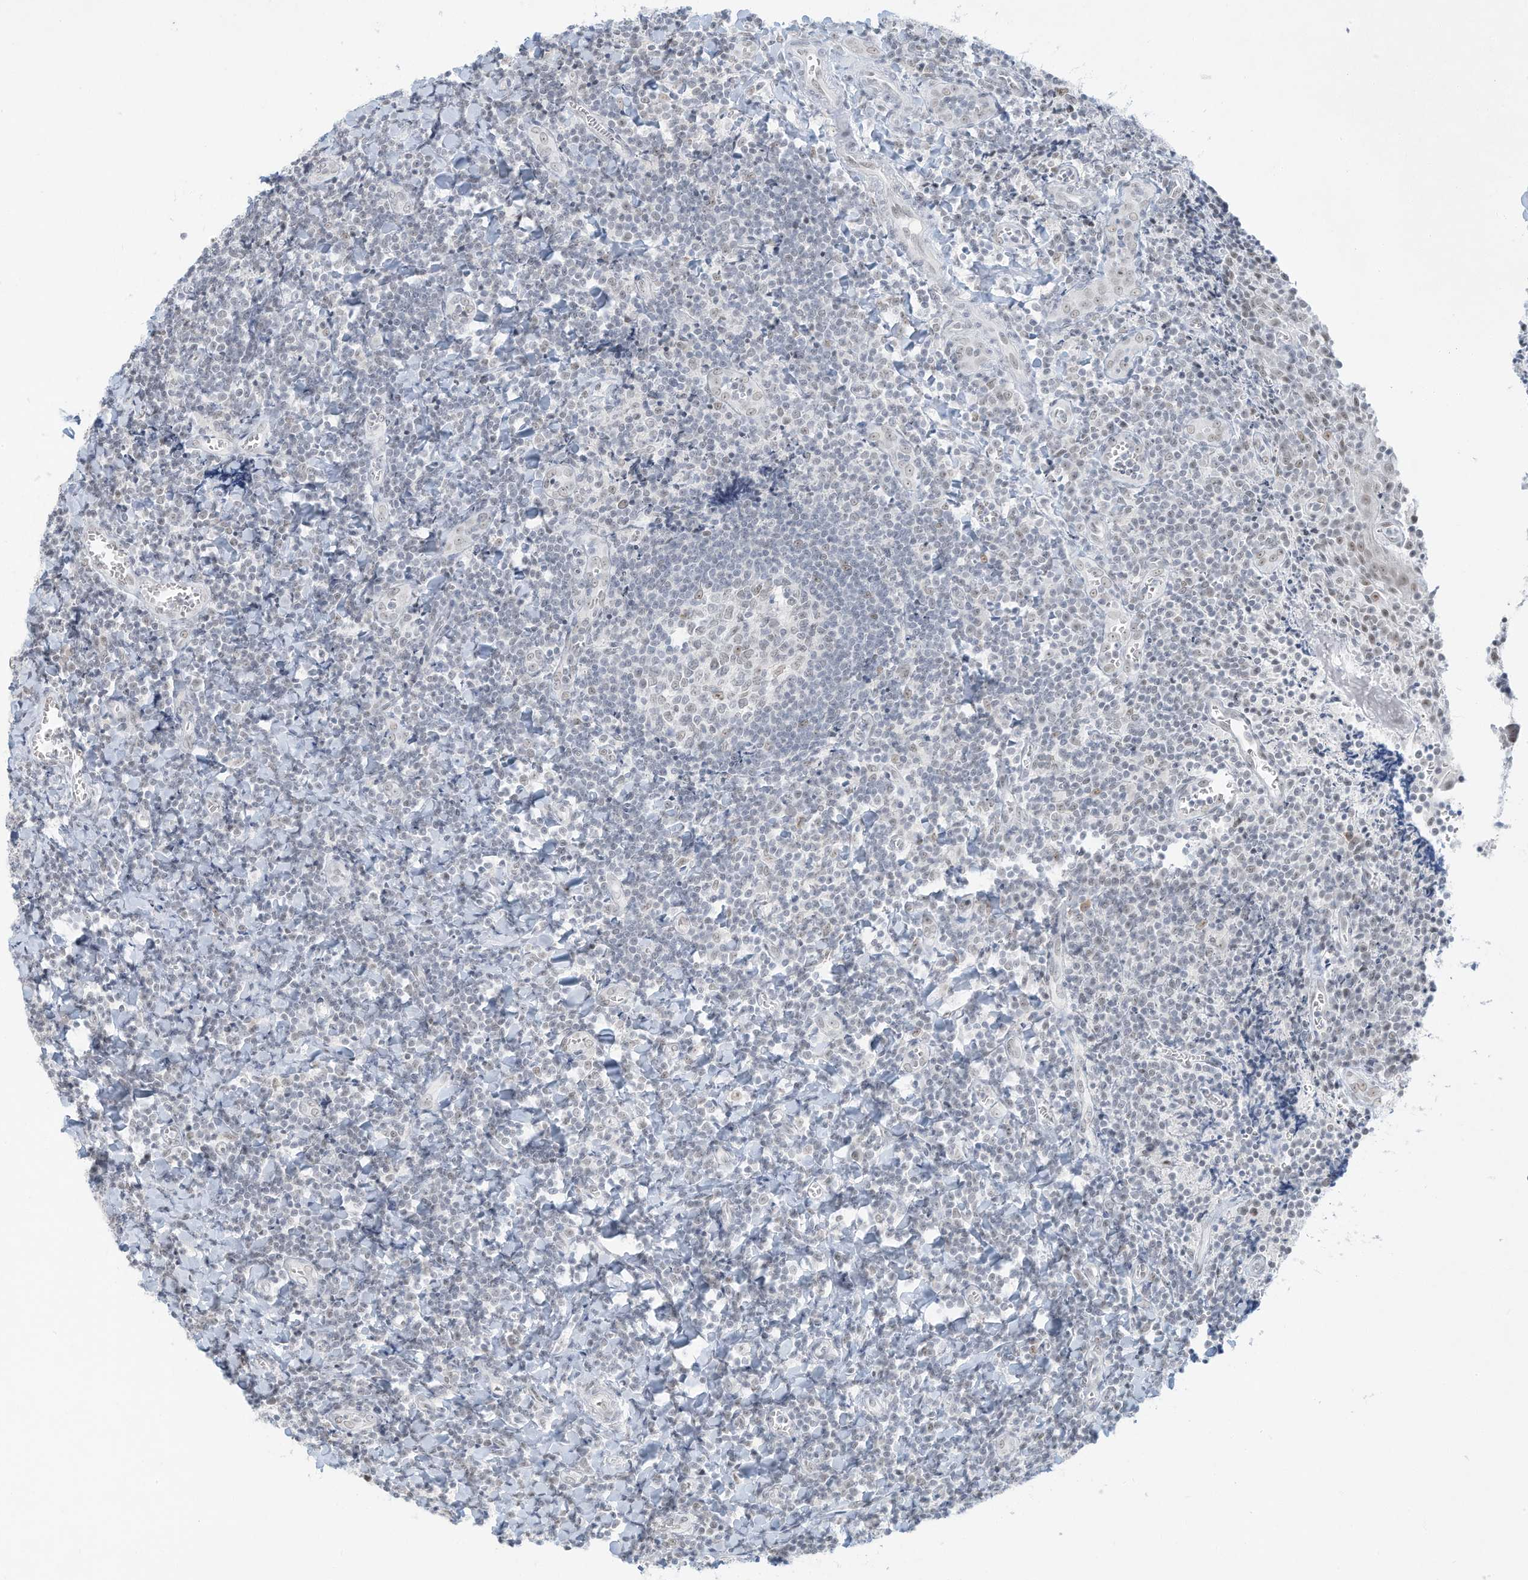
{"staining": {"intensity": "negative", "quantity": "none", "location": "none"}, "tissue": "tonsil", "cell_type": "Germinal center cells", "image_type": "normal", "snomed": [{"axis": "morphology", "description": "Normal tissue, NOS"}, {"axis": "topography", "description": "Tonsil"}], "caption": "A high-resolution micrograph shows immunohistochemistry (IHC) staining of normal tonsil, which reveals no significant staining in germinal center cells. (DAB IHC visualized using brightfield microscopy, high magnification).", "gene": "PGC", "patient": {"sex": "male", "age": 27}}